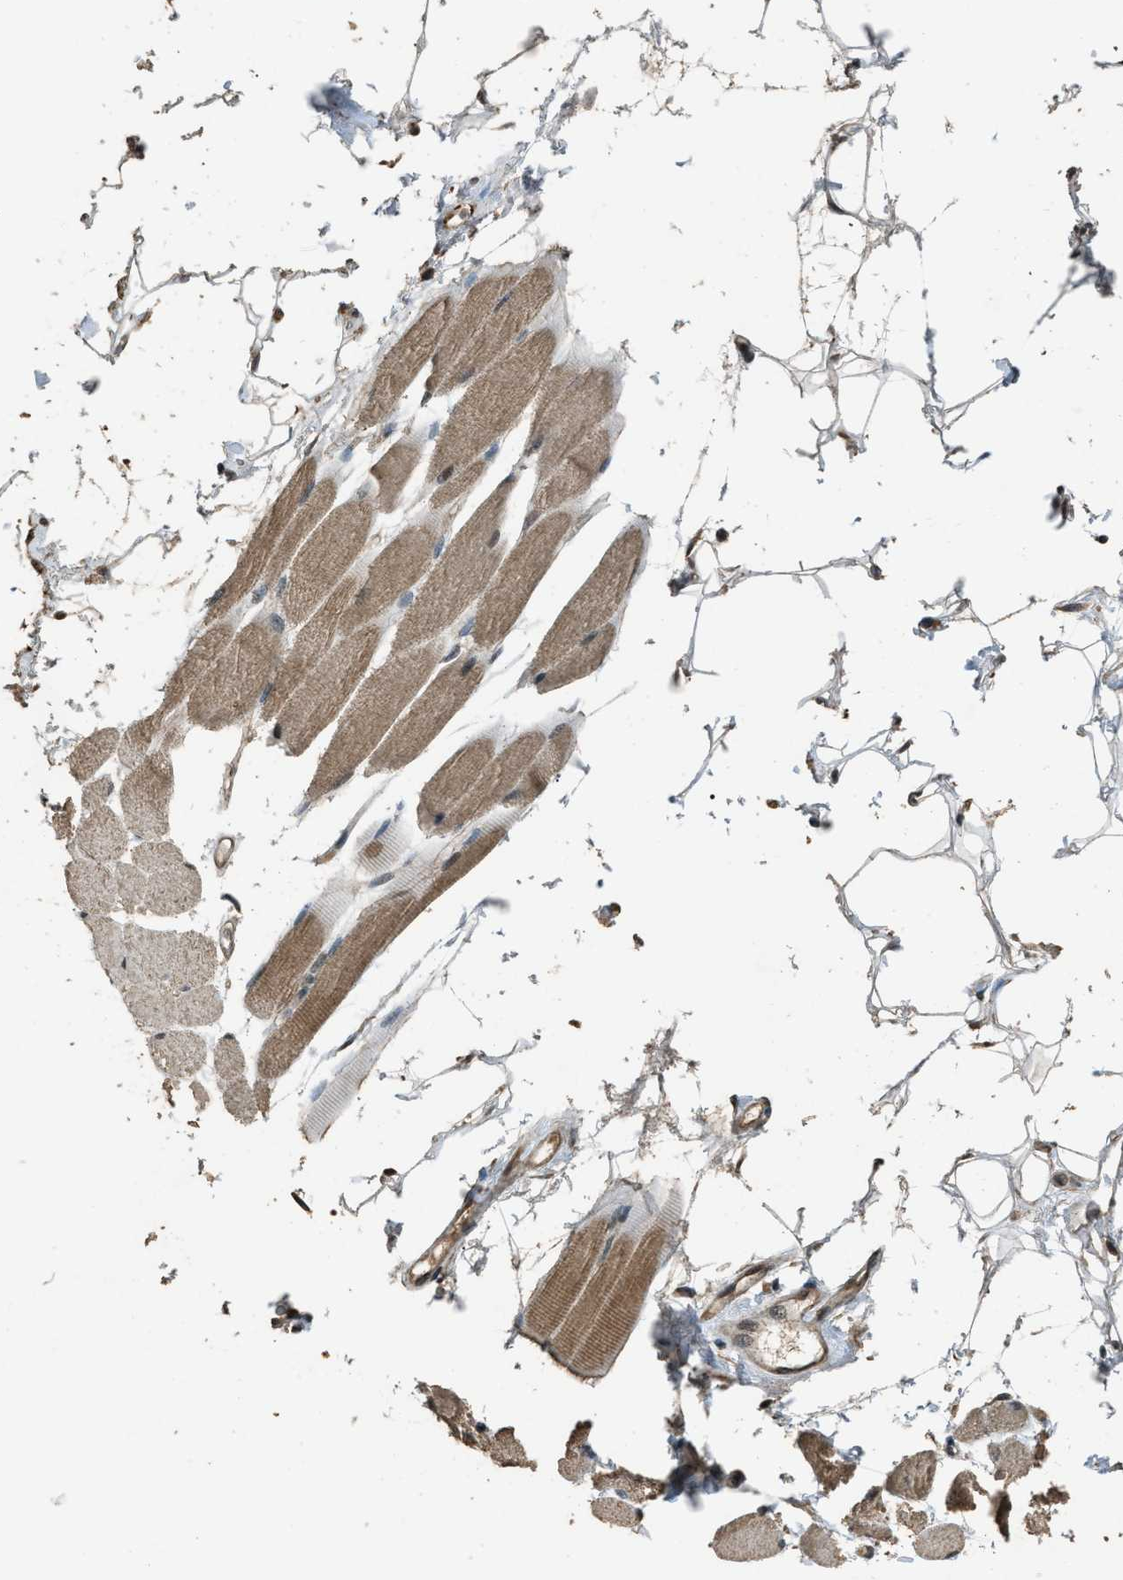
{"staining": {"intensity": "moderate", "quantity": ">75%", "location": "cytoplasmic/membranous"}, "tissue": "skeletal muscle", "cell_type": "Myocytes", "image_type": "normal", "snomed": [{"axis": "morphology", "description": "Normal tissue, NOS"}, {"axis": "topography", "description": "Skeletal muscle"}, {"axis": "topography", "description": "Peripheral nerve tissue"}], "caption": "Human skeletal muscle stained for a protein (brown) shows moderate cytoplasmic/membranous positive positivity in about >75% of myocytes.", "gene": "SERTAD2", "patient": {"sex": "female", "age": 84}}